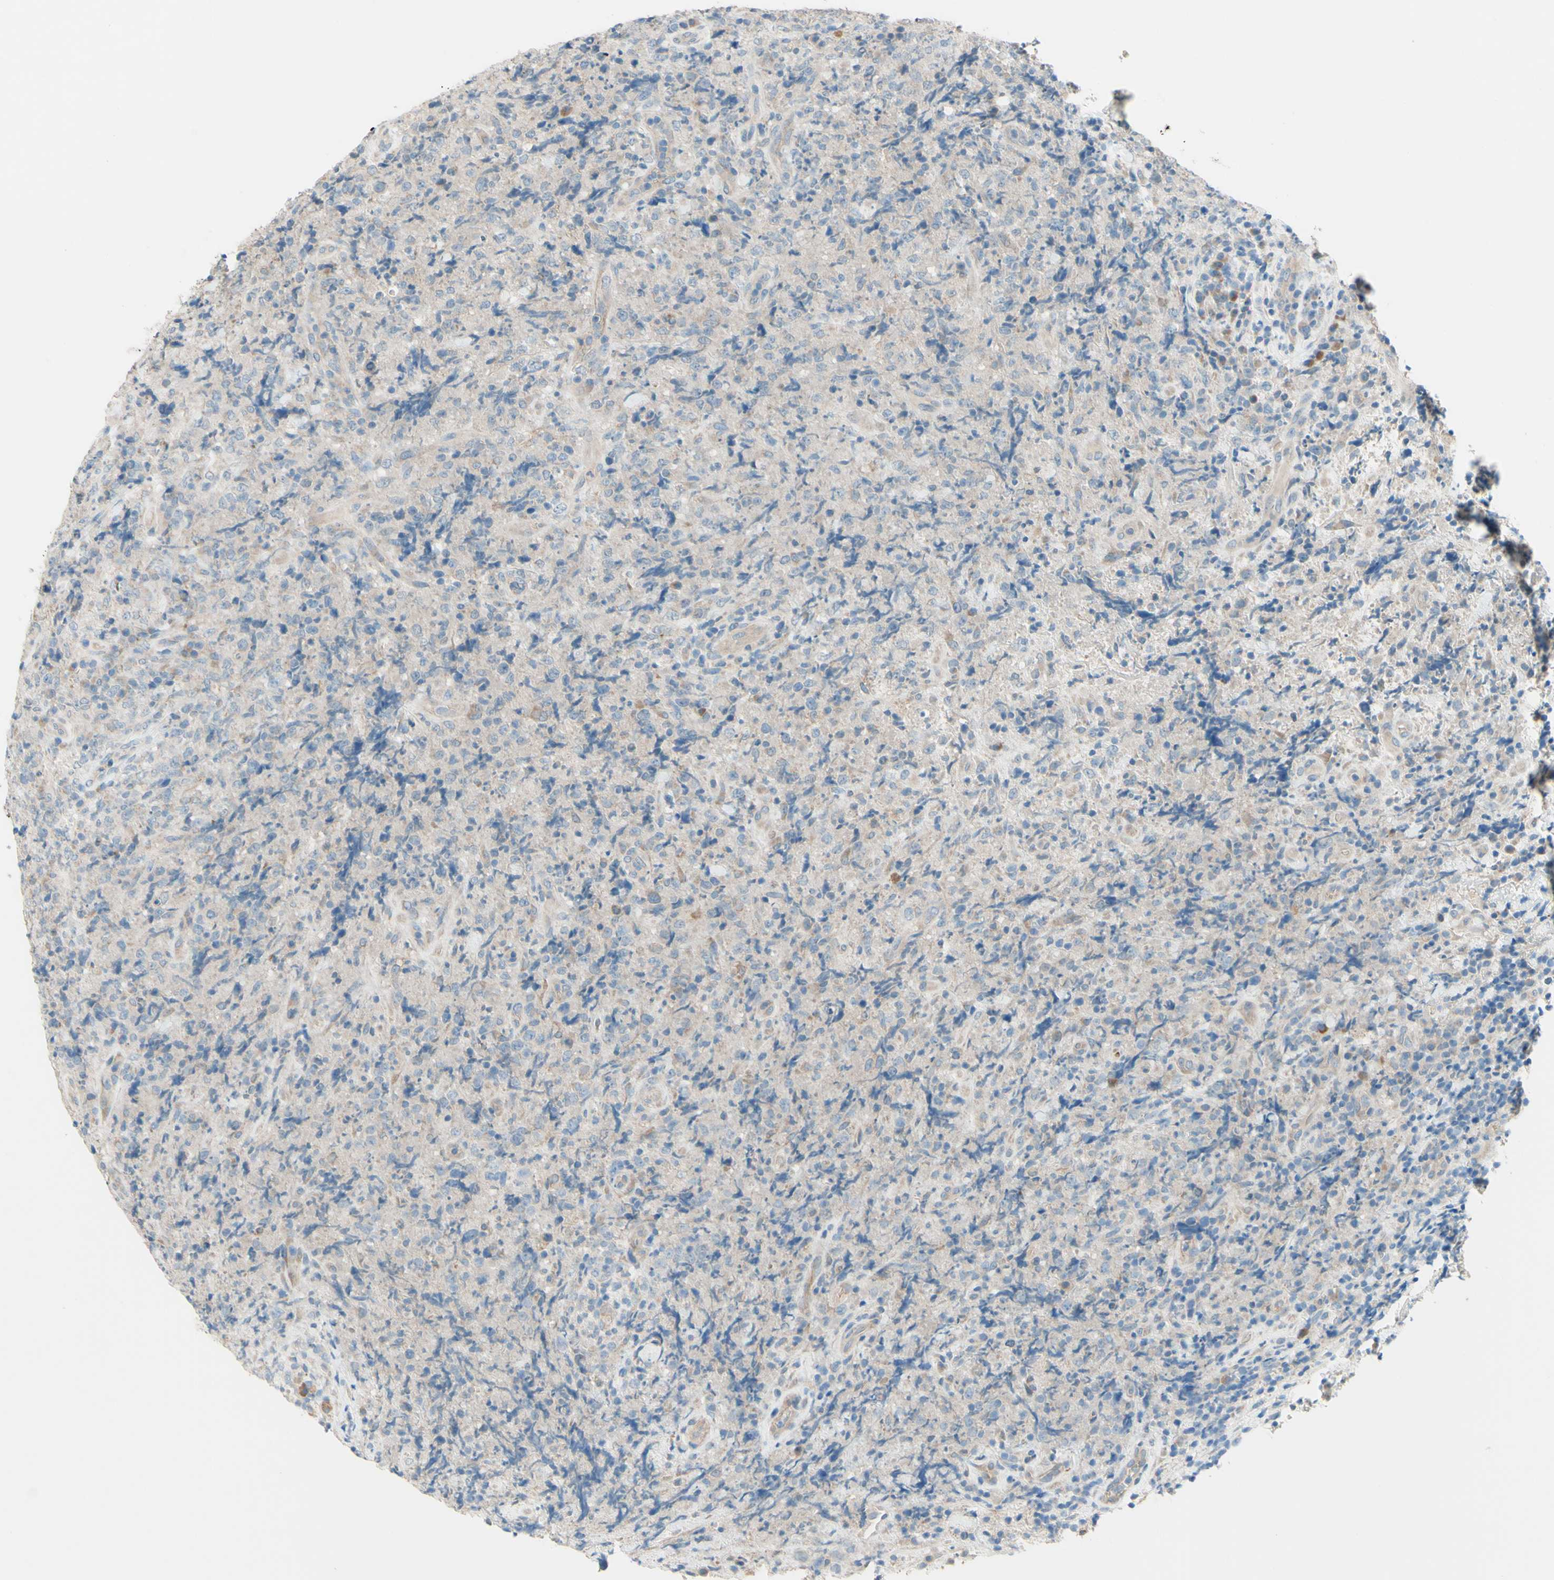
{"staining": {"intensity": "negative", "quantity": "none", "location": "none"}, "tissue": "lymphoma", "cell_type": "Tumor cells", "image_type": "cancer", "snomed": [{"axis": "morphology", "description": "Malignant lymphoma, non-Hodgkin's type, High grade"}, {"axis": "topography", "description": "Tonsil"}], "caption": "IHC histopathology image of high-grade malignant lymphoma, non-Hodgkin's type stained for a protein (brown), which exhibits no expression in tumor cells. The staining is performed using DAB brown chromogen with nuclei counter-stained in using hematoxylin.", "gene": "IL2", "patient": {"sex": "female", "age": 36}}